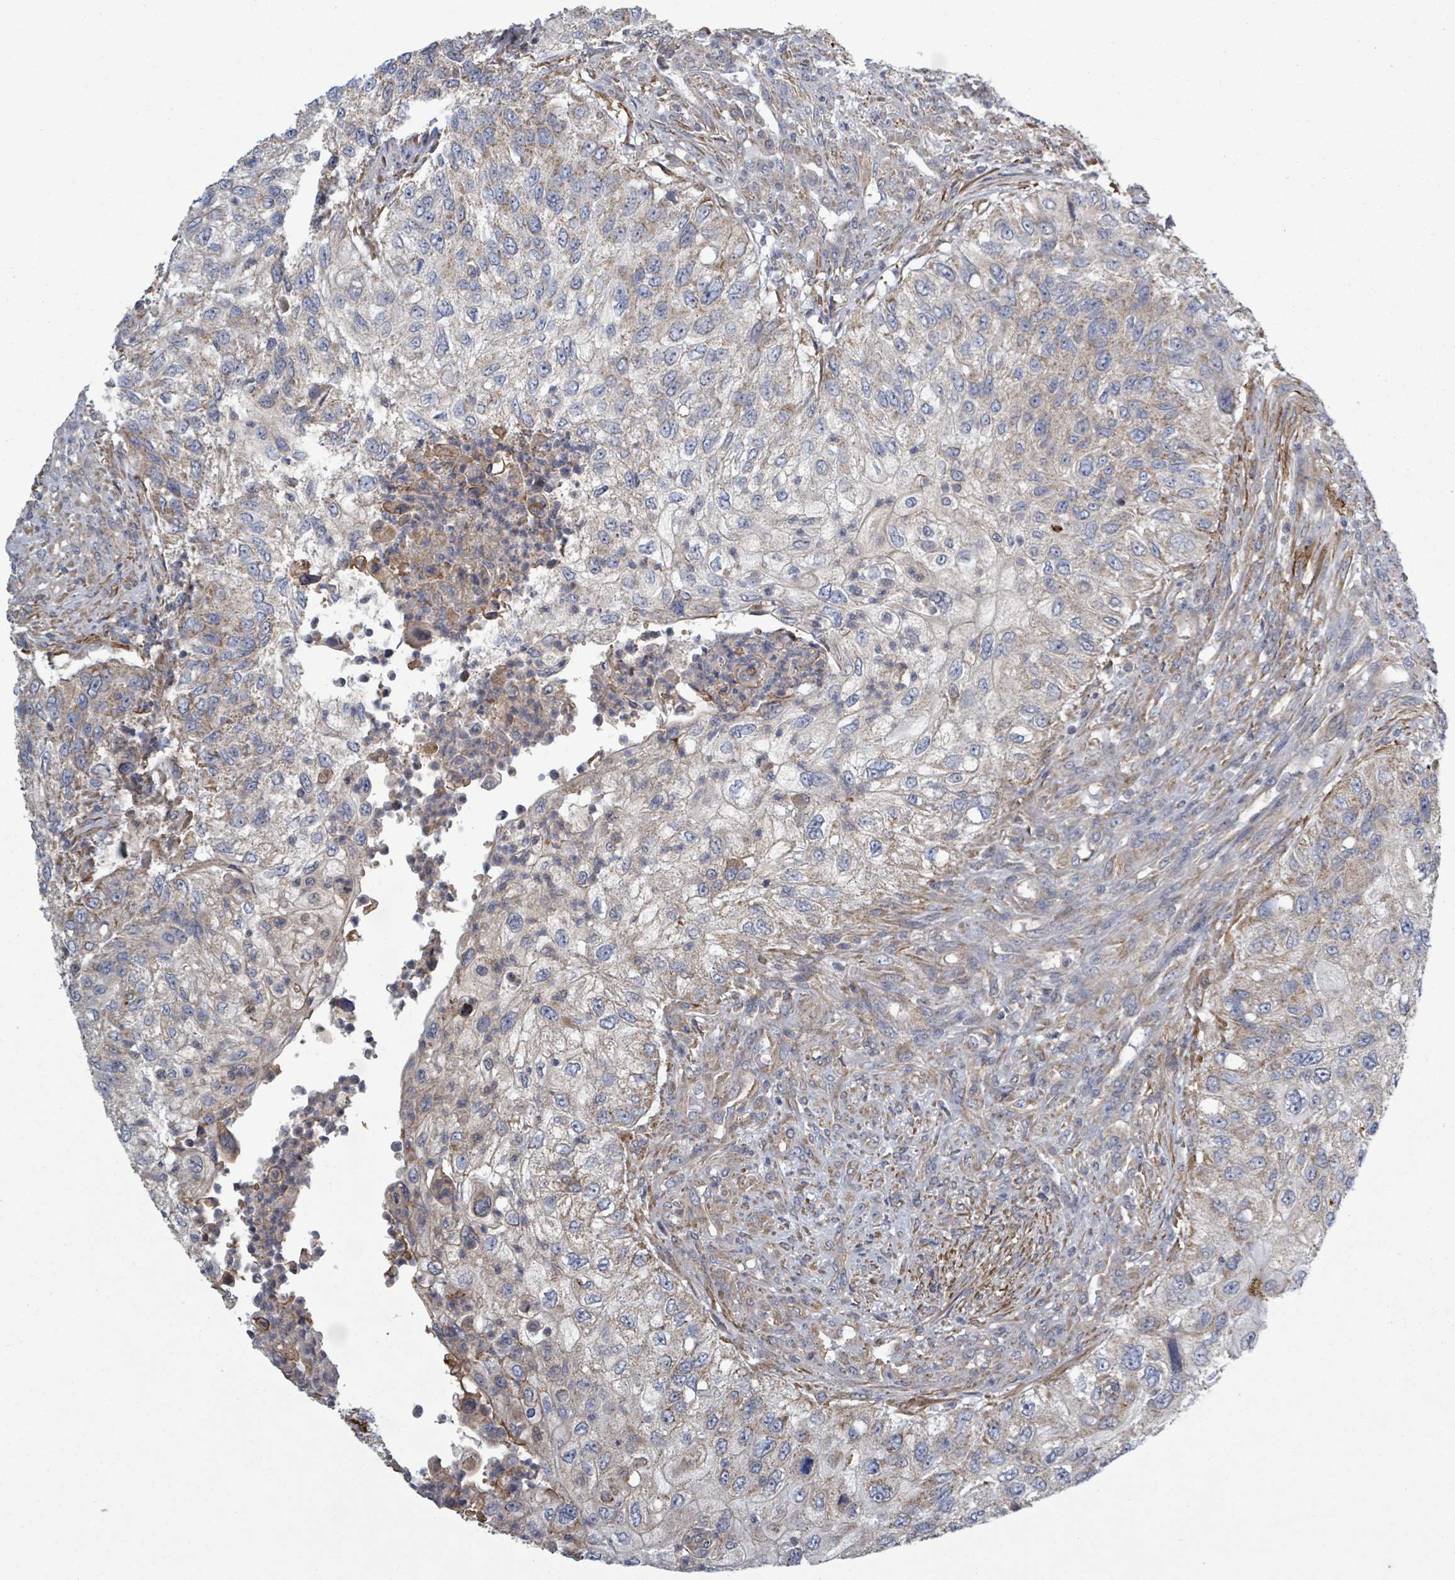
{"staining": {"intensity": "moderate", "quantity": "25%-75%", "location": "cytoplasmic/membranous"}, "tissue": "urothelial cancer", "cell_type": "Tumor cells", "image_type": "cancer", "snomed": [{"axis": "morphology", "description": "Urothelial carcinoma, High grade"}, {"axis": "topography", "description": "Urinary bladder"}], "caption": "Protein staining of urothelial cancer tissue shows moderate cytoplasmic/membranous positivity in approximately 25%-75% of tumor cells.", "gene": "ADCK1", "patient": {"sex": "female", "age": 60}}